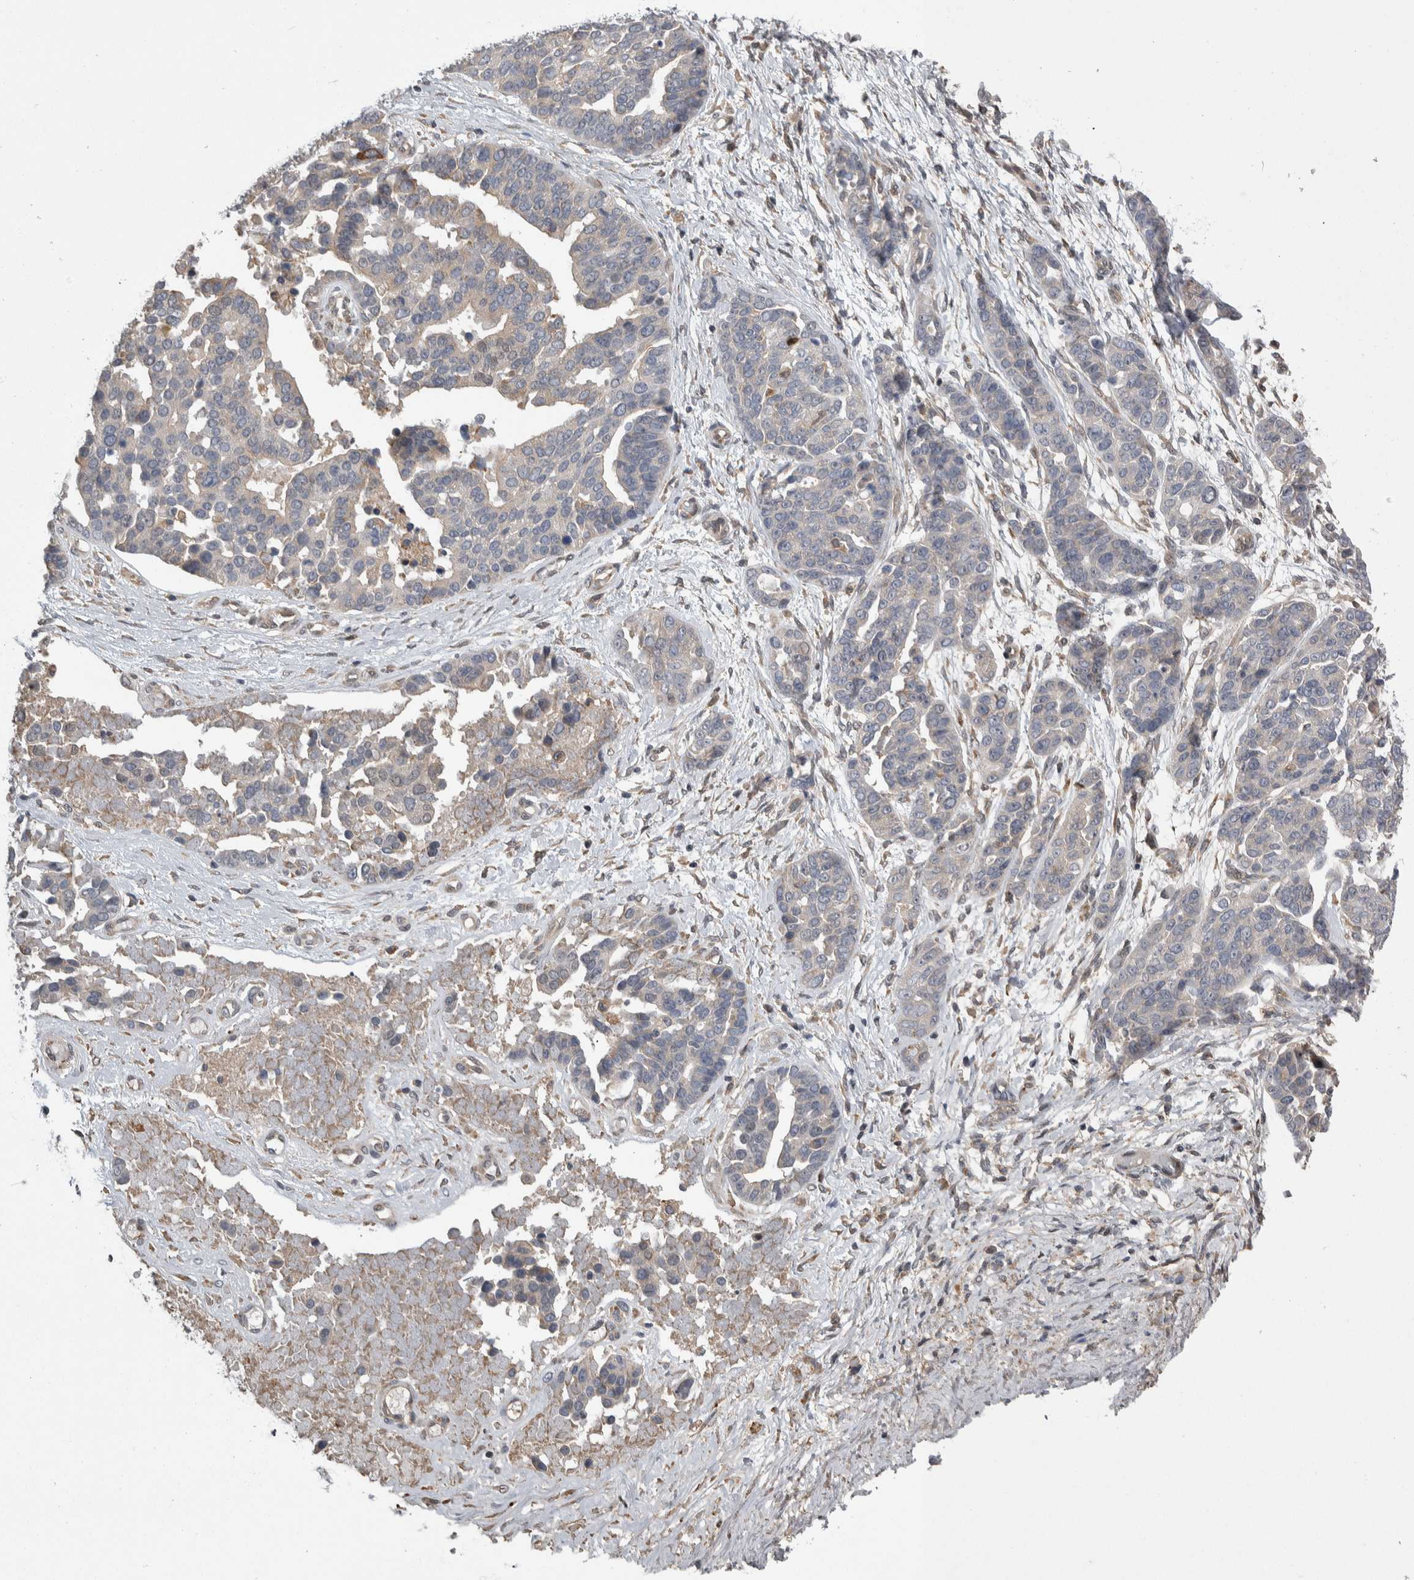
{"staining": {"intensity": "negative", "quantity": "none", "location": "none"}, "tissue": "ovarian cancer", "cell_type": "Tumor cells", "image_type": "cancer", "snomed": [{"axis": "morphology", "description": "Cystadenocarcinoma, serous, NOS"}, {"axis": "topography", "description": "Ovary"}], "caption": "A photomicrograph of ovarian cancer stained for a protein demonstrates no brown staining in tumor cells.", "gene": "PRDM4", "patient": {"sex": "female", "age": 44}}